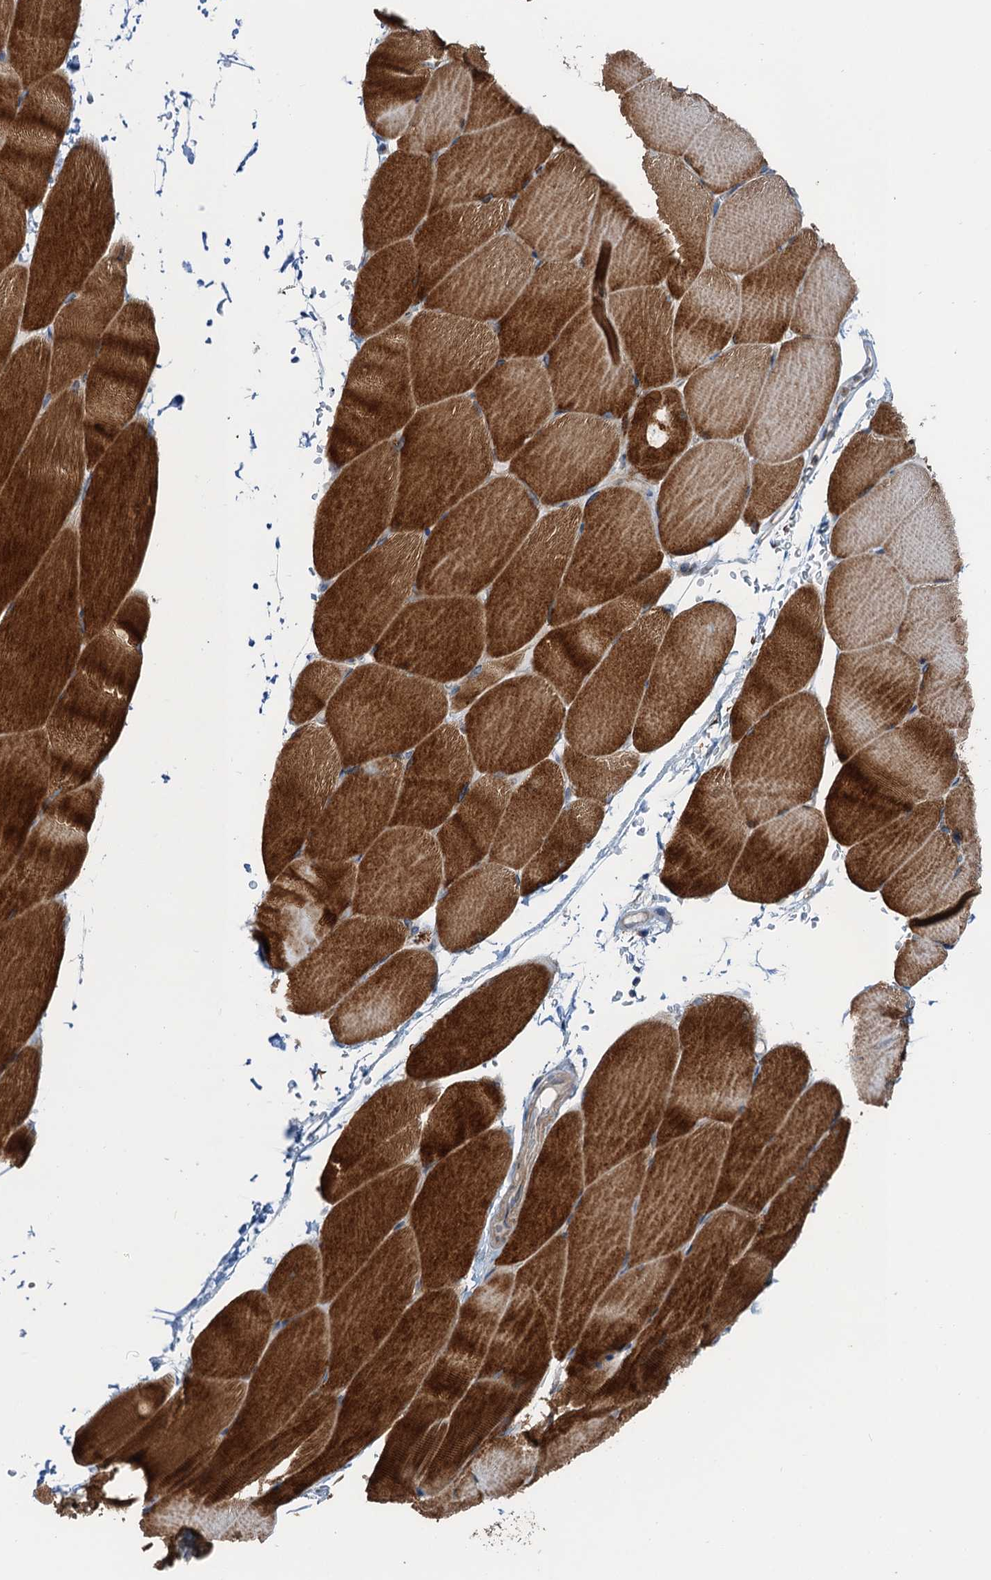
{"staining": {"intensity": "strong", "quantity": ">75%", "location": "cytoplasmic/membranous"}, "tissue": "skeletal muscle", "cell_type": "Myocytes", "image_type": "normal", "snomed": [{"axis": "morphology", "description": "Normal tissue, NOS"}, {"axis": "topography", "description": "Skeletal muscle"}, {"axis": "topography", "description": "Parathyroid gland"}], "caption": "Skeletal muscle stained with IHC shows strong cytoplasmic/membranous staining in approximately >75% of myocytes.", "gene": "ANKRD26", "patient": {"sex": "female", "age": 37}}